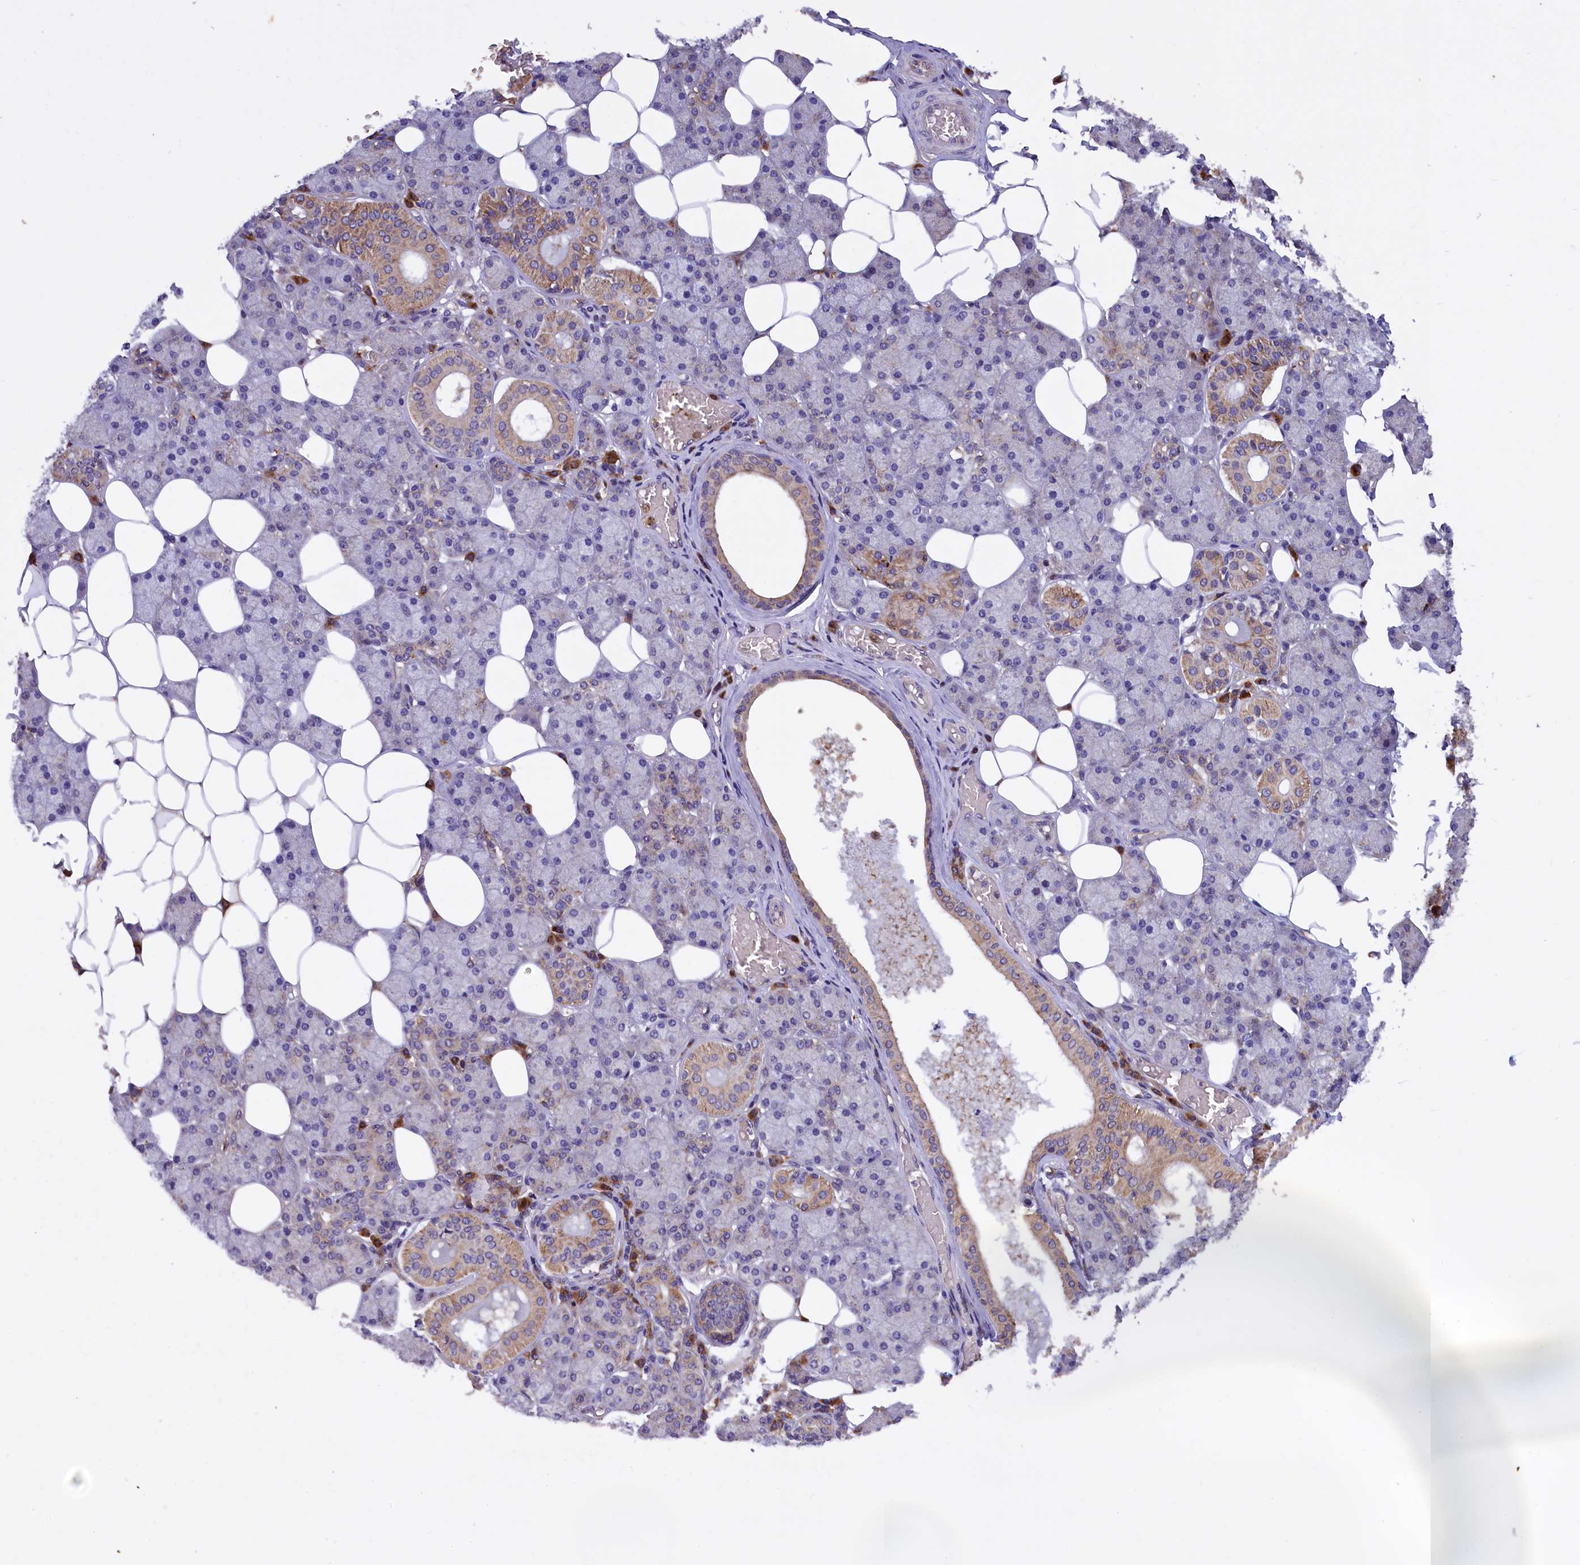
{"staining": {"intensity": "moderate", "quantity": "25%-75%", "location": "cytoplasmic/membranous"}, "tissue": "salivary gland", "cell_type": "Glandular cells", "image_type": "normal", "snomed": [{"axis": "morphology", "description": "Normal tissue, NOS"}, {"axis": "topography", "description": "Salivary gland"}], "caption": "A brown stain shows moderate cytoplasmic/membranous staining of a protein in glandular cells of unremarkable human salivary gland.", "gene": "NAIP", "patient": {"sex": "female", "age": 33}}